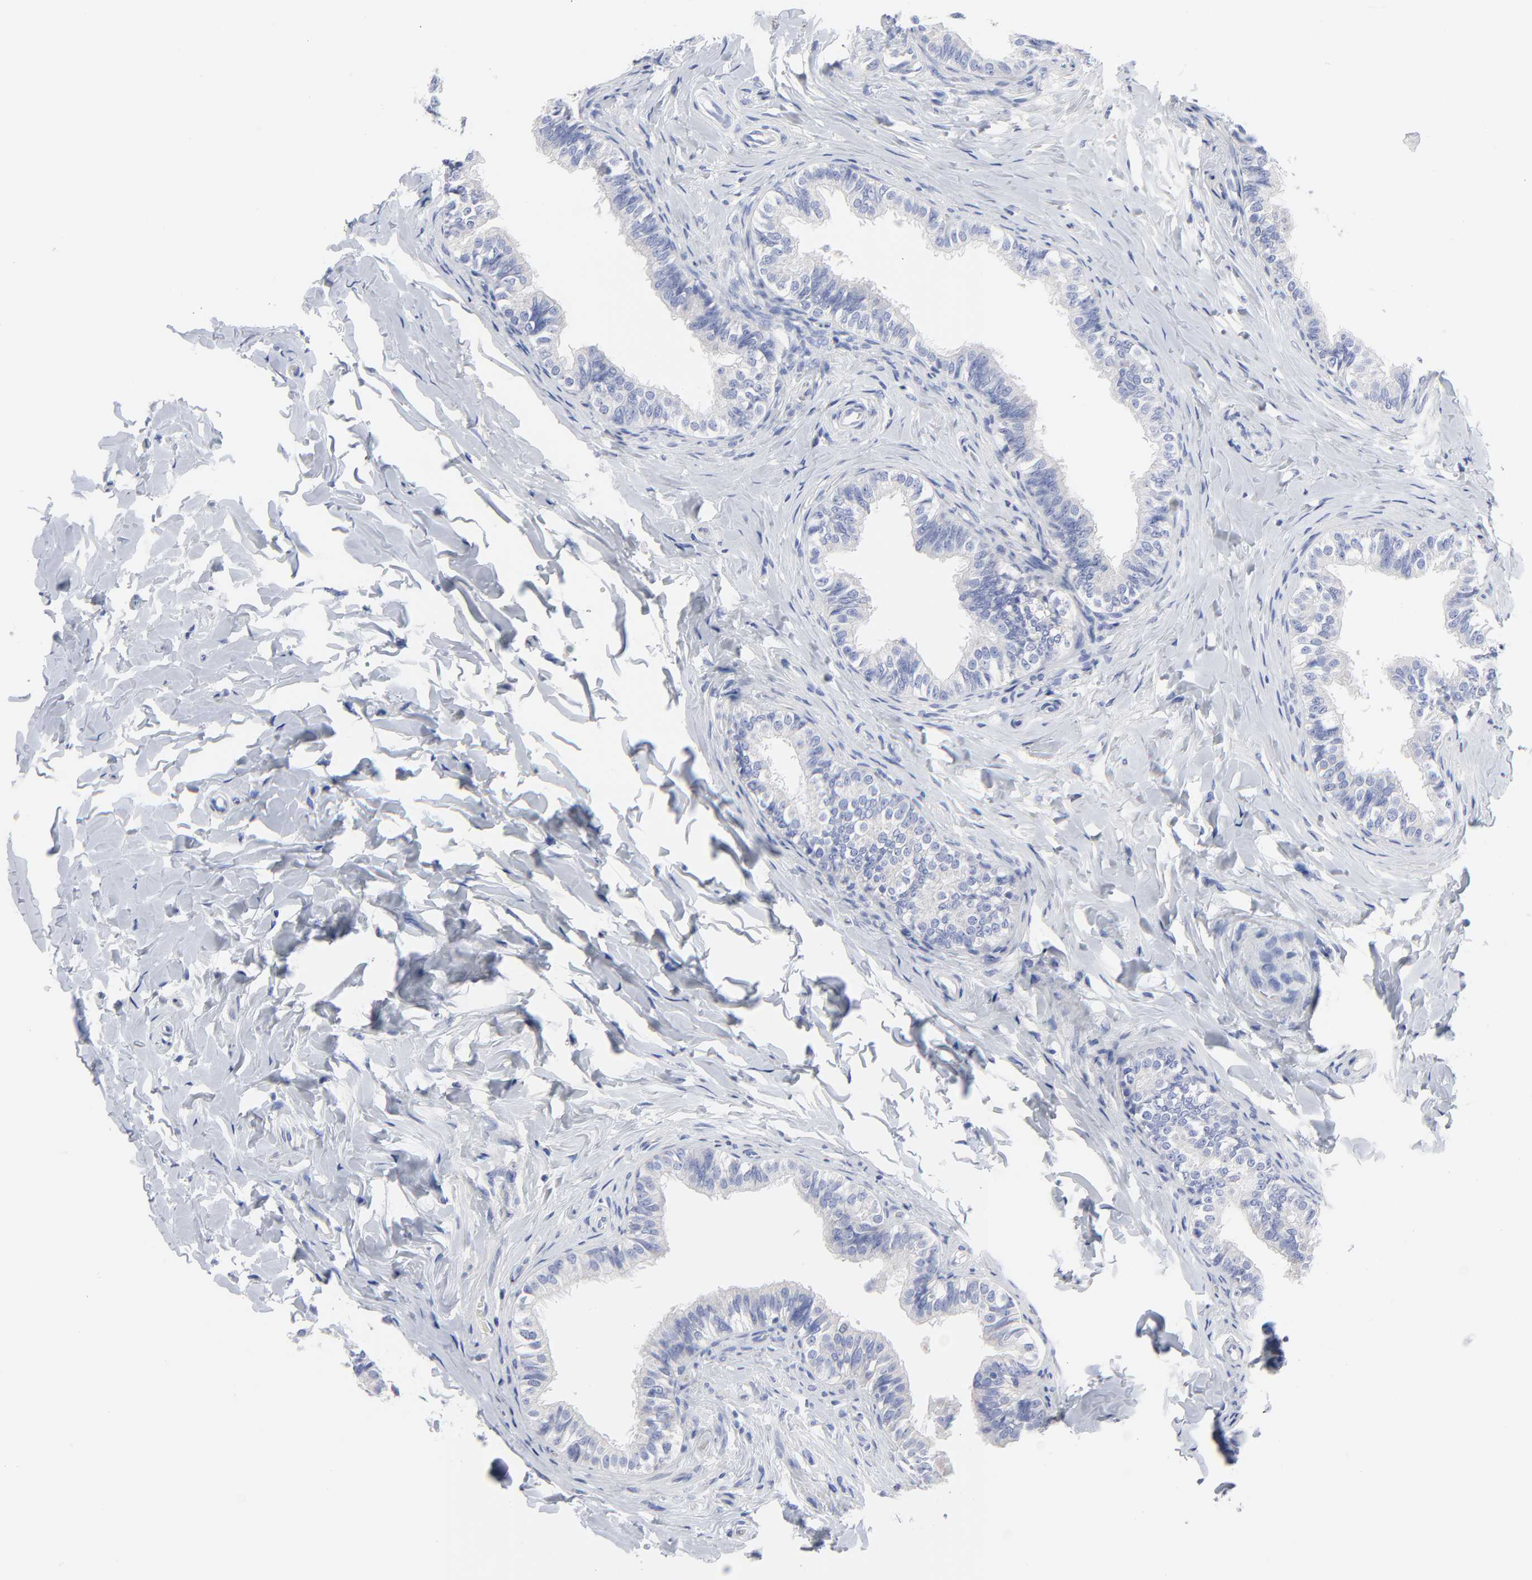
{"staining": {"intensity": "negative", "quantity": "none", "location": "none"}, "tissue": "epididymis", "cell_type": "Glandular cells", "image_type": "normal", "snomed": [{"axis": "morphology", "description": "Normal tissue, NOS"}, {"axis": "topography", "description": "Soft tissue"}, {"axis": "topography", "description": "Epididymis"}], "caption": "This is a image of immunohistochemistry staining of benign epididymis, which shows no staining in glandular cells.", "gene": "STAT2", "patient": {"sex": "male", "age": 26}}